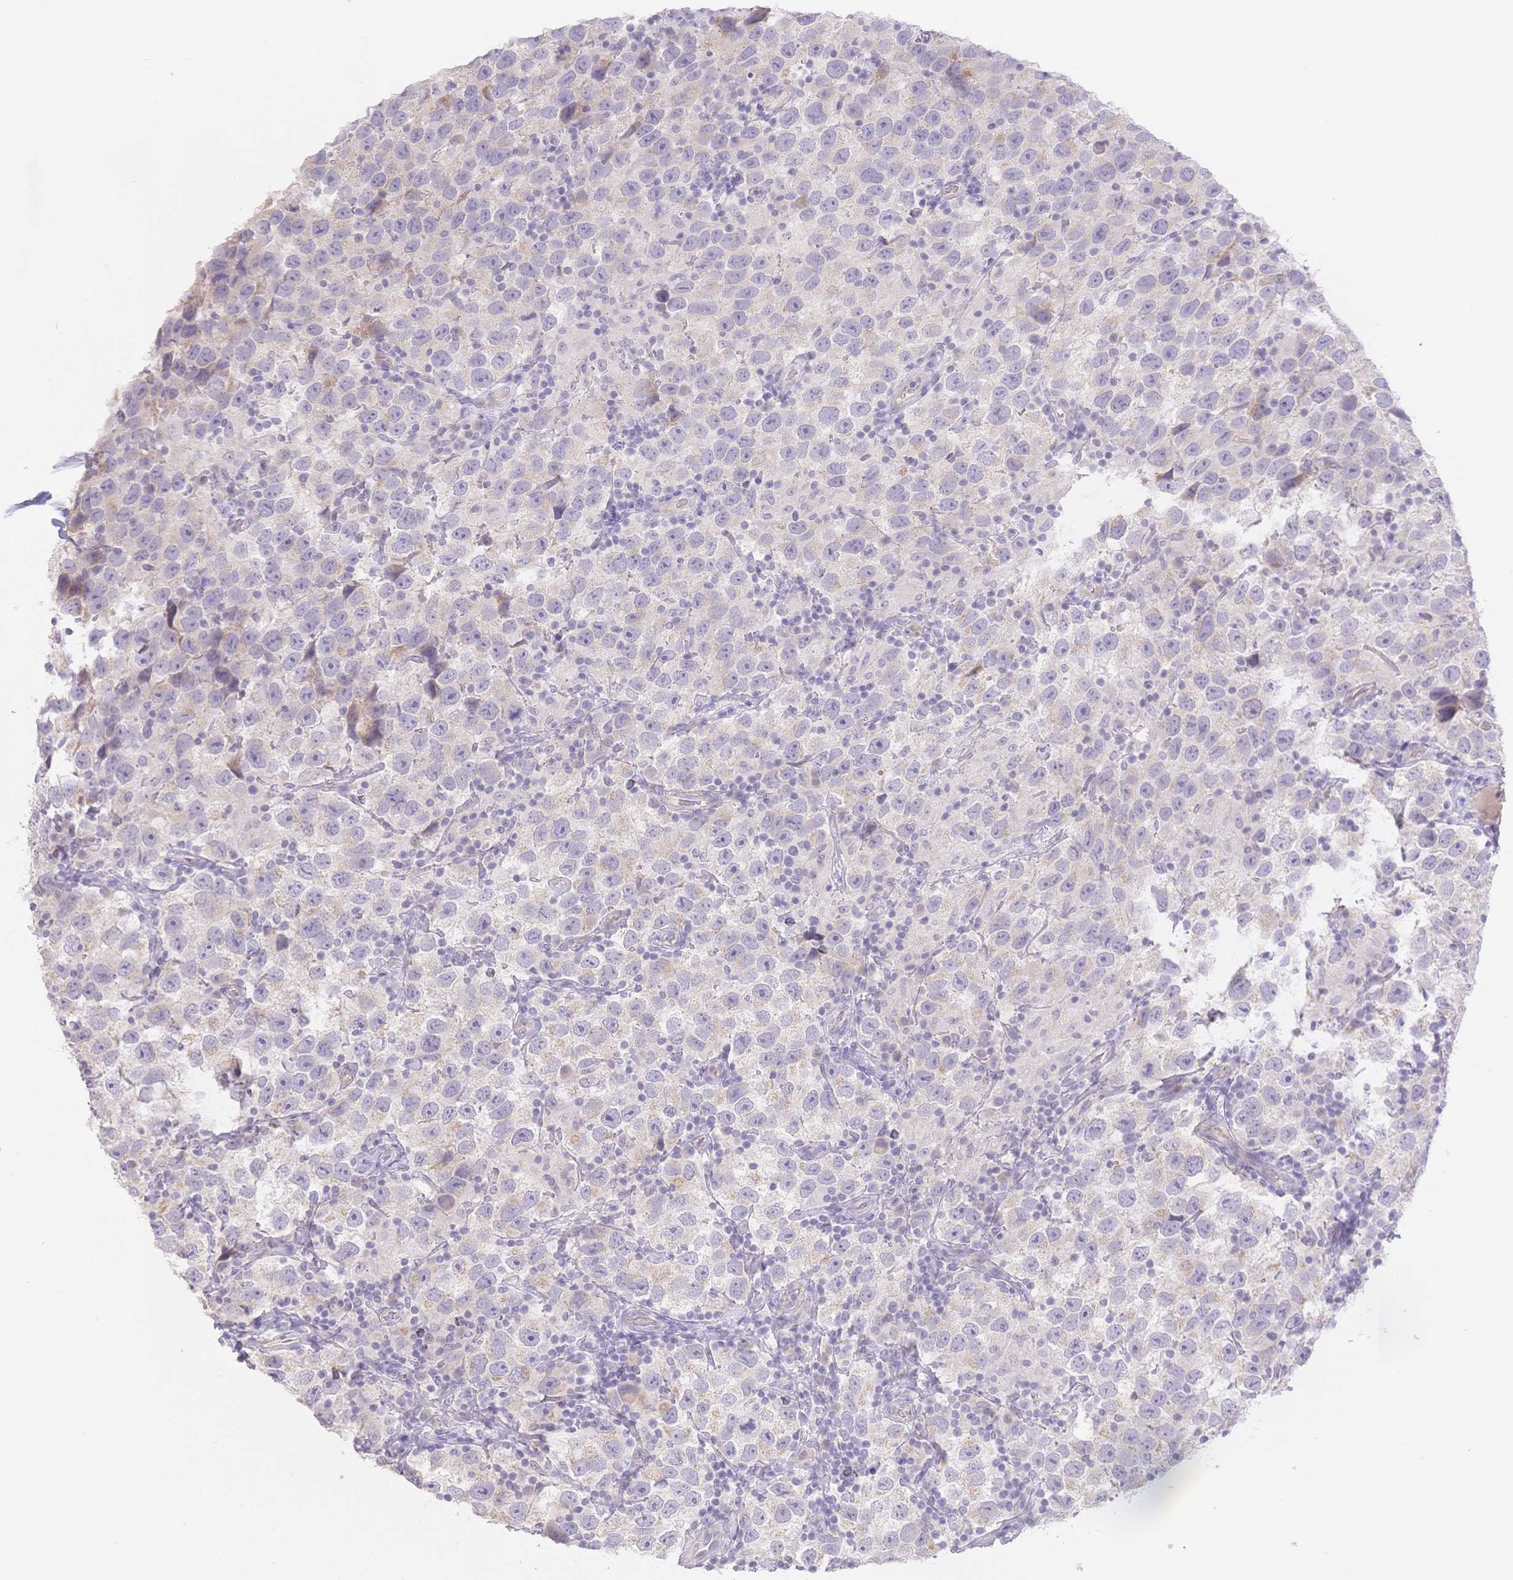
{"staining": {"intensity": "negative", "quantity": "none", "location": "none"}, "tissue": "testis cancer", "cell_type": "Tumor cells", "image_type": "cancer", "snomed": [{"axis": "morphology", "description": "Seminoma, NOS"}, {"axis": "topography", "description": "Testis"}], "caption": "Photomicrograph shows no protein staining in tumor cells of testis seminoma tissue.", "gene": "SUV39H2", "patient": {"sex": "male", "age": 26}}